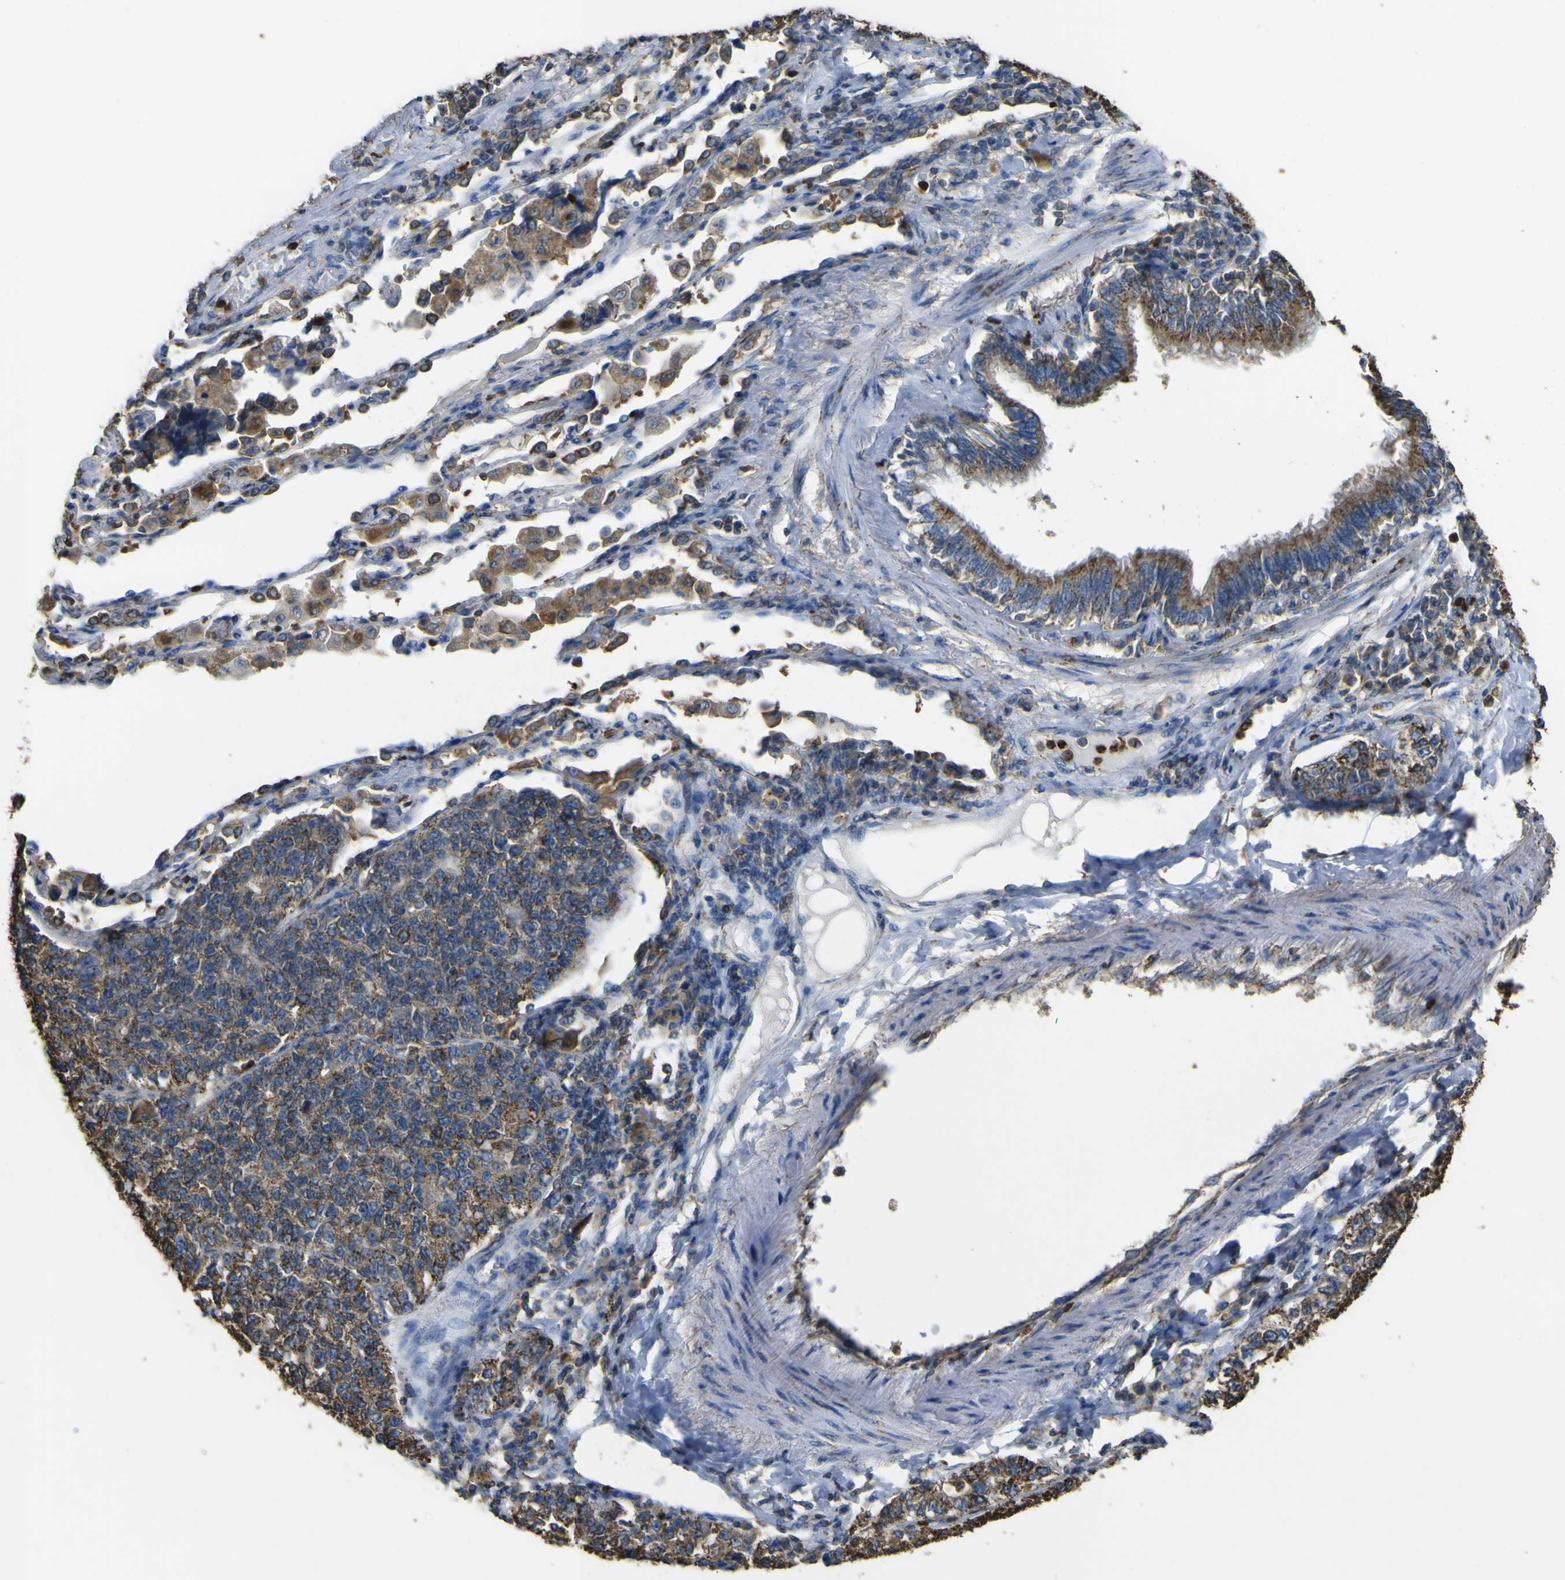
{"staining": {"intensity": "strong", "quantity": ">75%", "location": "cytoplasmic/membranous"}, "tissue": "lung cancer", "cell_type": "Tumor cells", "image_type": "cancer", "snomed": [{"axis": "morphology", "description": "Adenocarcinoma, NOS"}, {"axis": "topography", "description": "Lung"}], "caption": "Immunohistochemical staining of lung cancer reveals high levels of strong cytoplasmic/membranous staining in approximately >75% of tumor cells.", "gene": "ACSL3", "patient": {"sex": "male", "age": 49}}